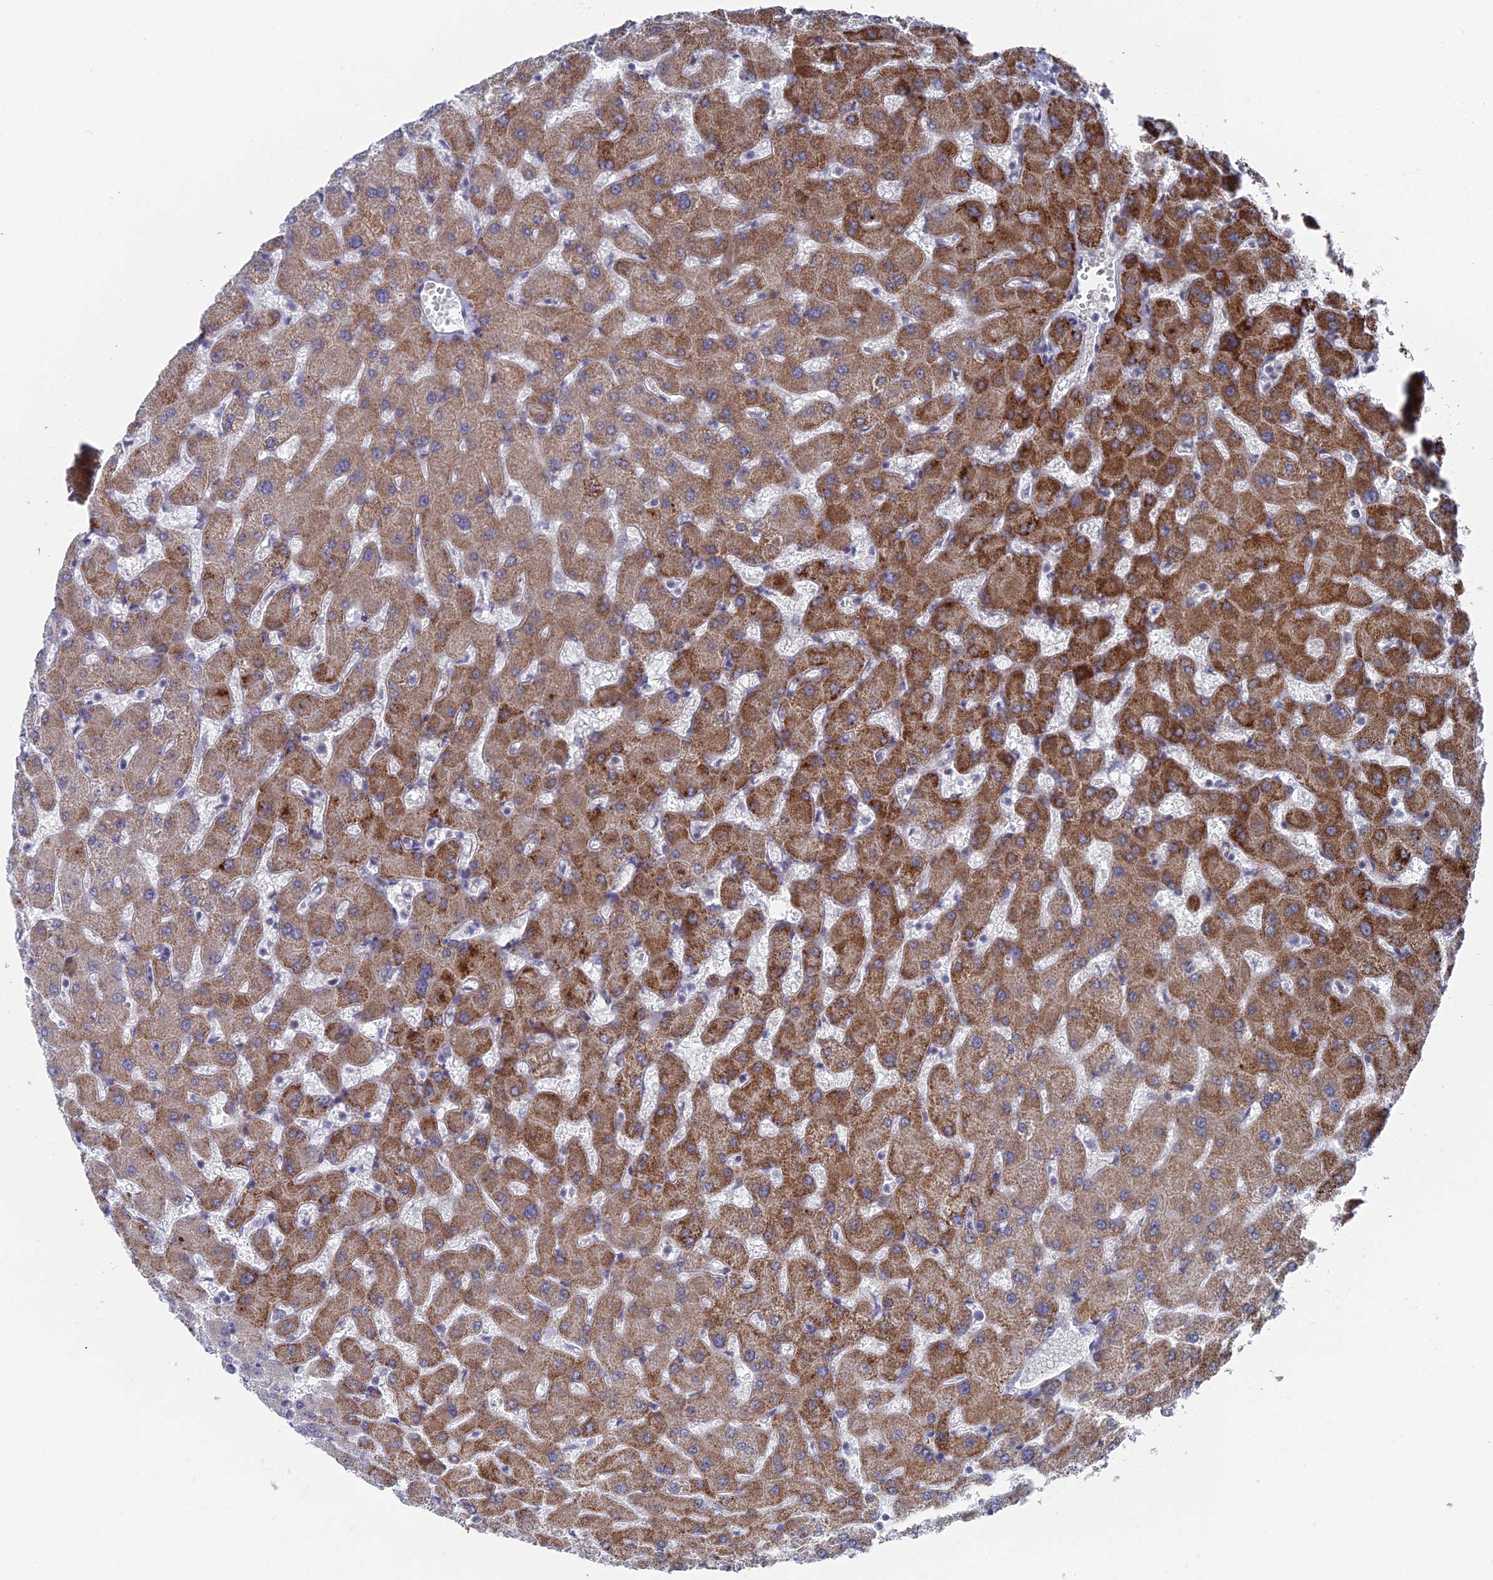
{"staining": {"intensity": "negative", "quantity": "none", "location": "none"}, "tissue": "liver", "cell_type": "Cholangiocytes", "image_type": "normal", "snomed": [{"axis": "morphology", "description": "Normal tissue, NOS"}, {"axis": "topography", "description": "Liver"}], "caption": "This is an immunohistochemistry (IHC) micrograph of normal liver. There is no staining in cholangiocytes.", "gene": "FHIP2A", "patient": {"sex": "female", "age": 63}}